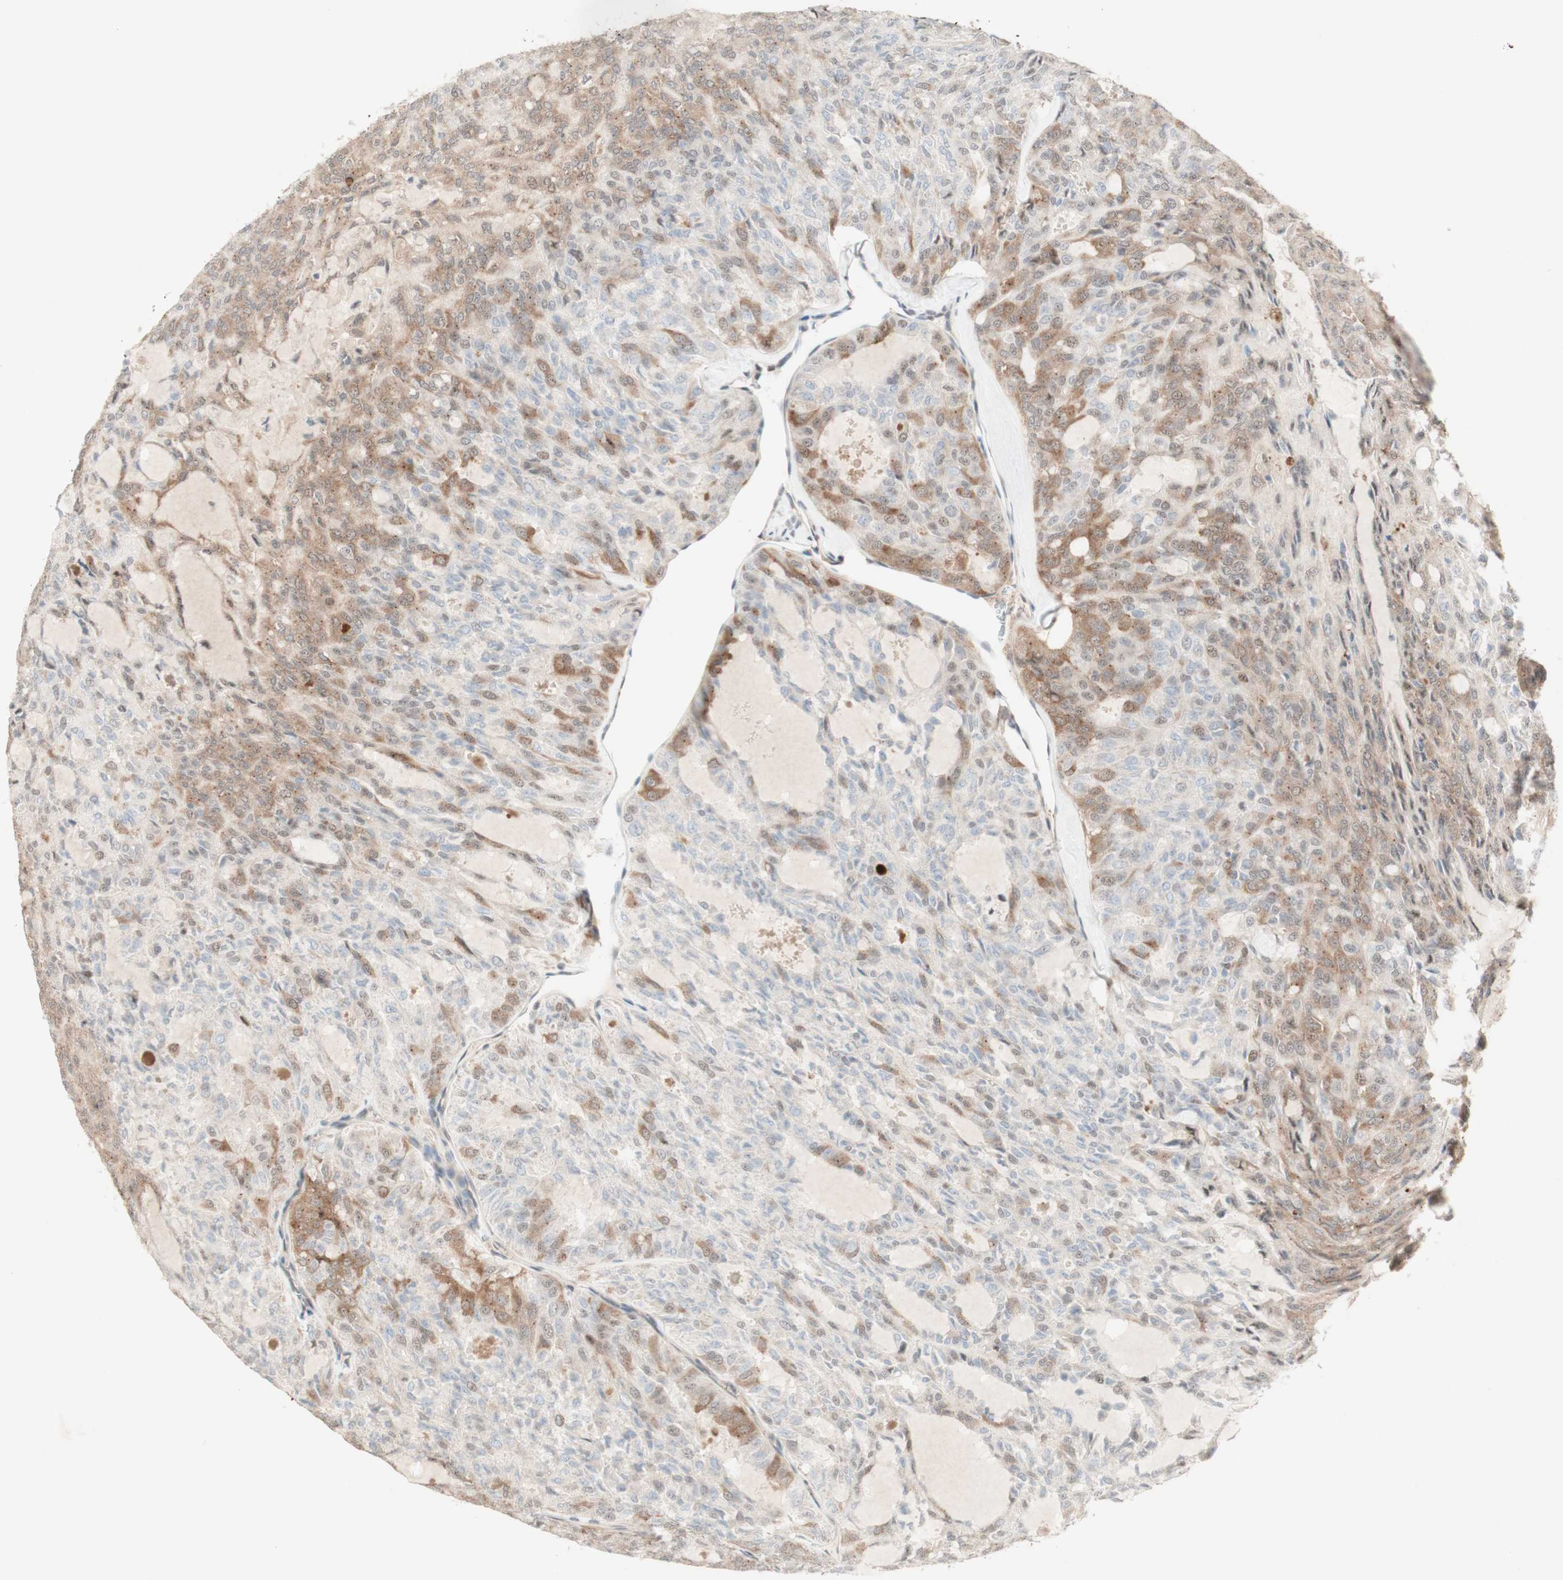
{"staining": {"intensity": "moderate", "quantity": "25%-75%", "location": "cytoplasmic/membranous"}, "tissue": "thyroid cancer", "cell_type": "Tumor cells", "image_type": "cancer", "snomed": [{"axis": "morphology", "description": "Follicular adenoma carcinoma, NOS"}, {"axis": "topography", "description": "Thyroid gland"}], "caption": "Protein staining of thyroid cancer (follicular adenoma carcinoma) tissue reveals moderate cytoplasmic/membranous positivity in about 25%-75% of tumor cells. Immunohistochemistry (ihc) stains the protein of interest in brown and the nuclei are stained blue.", "gene": "CYLD", "patient": {"sex": "male", "age": 75}}